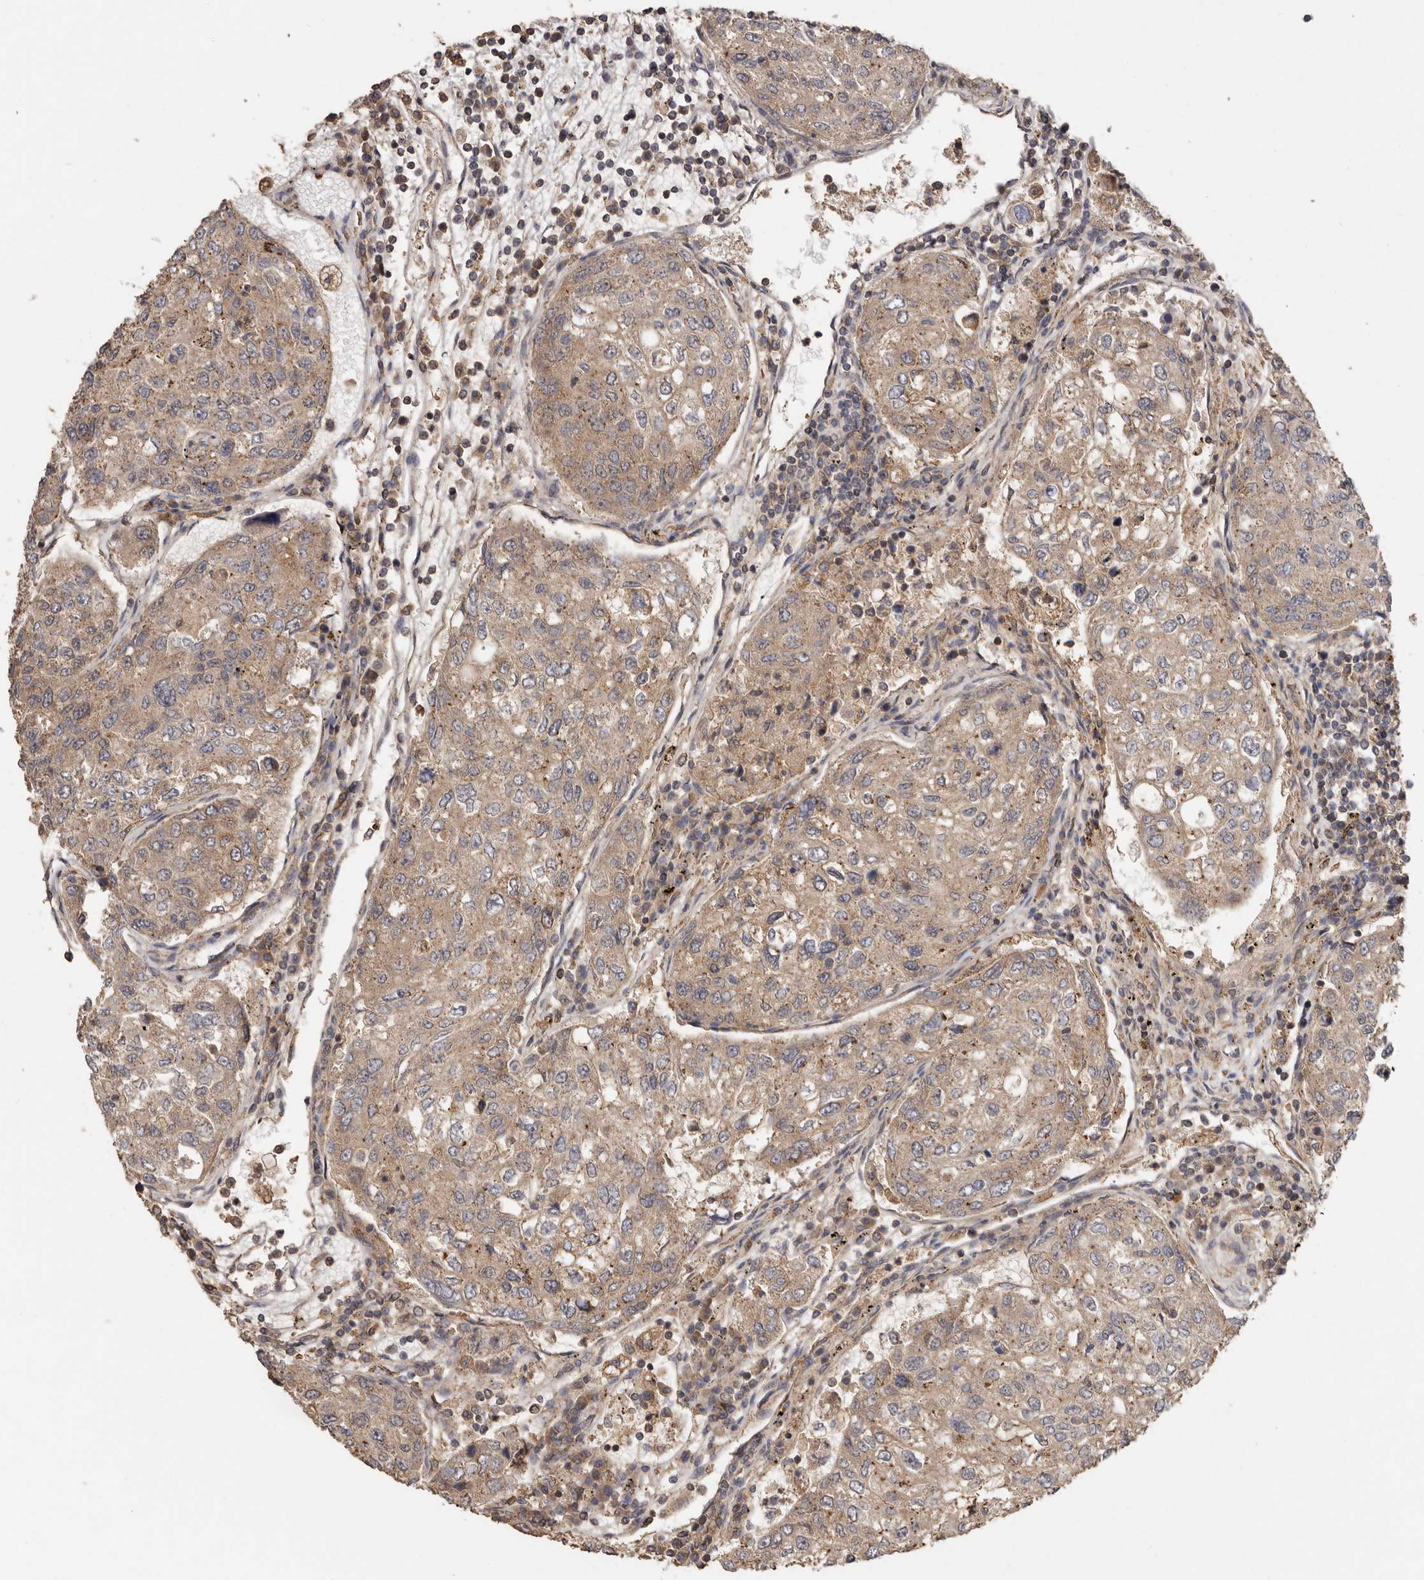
{"staining": {"intensity": "weak", "quantity": ">75%", "location": "cytoplasmic/membranous"}, "tissue": "urothelial cancer", "cell_type": "Tumor cells", "image_type": "cancer", "snomed": [{"axis": "morphology", "description": "Urothelial carcinoma, High grade"}, {"axis": "topography", "description": "Lymph node"}, {"axis": "topography", "description": "Urinary bladder"}], "caption": "Approximately >75% of tumor cells in high-grade urothelial carcinoma exhibit weak cytoplasmic/membranous protein staining as visualized by brown immunohistochemical staining.", "gene": "RWDD1", "patient": {"sex": "male", "age": 51}}